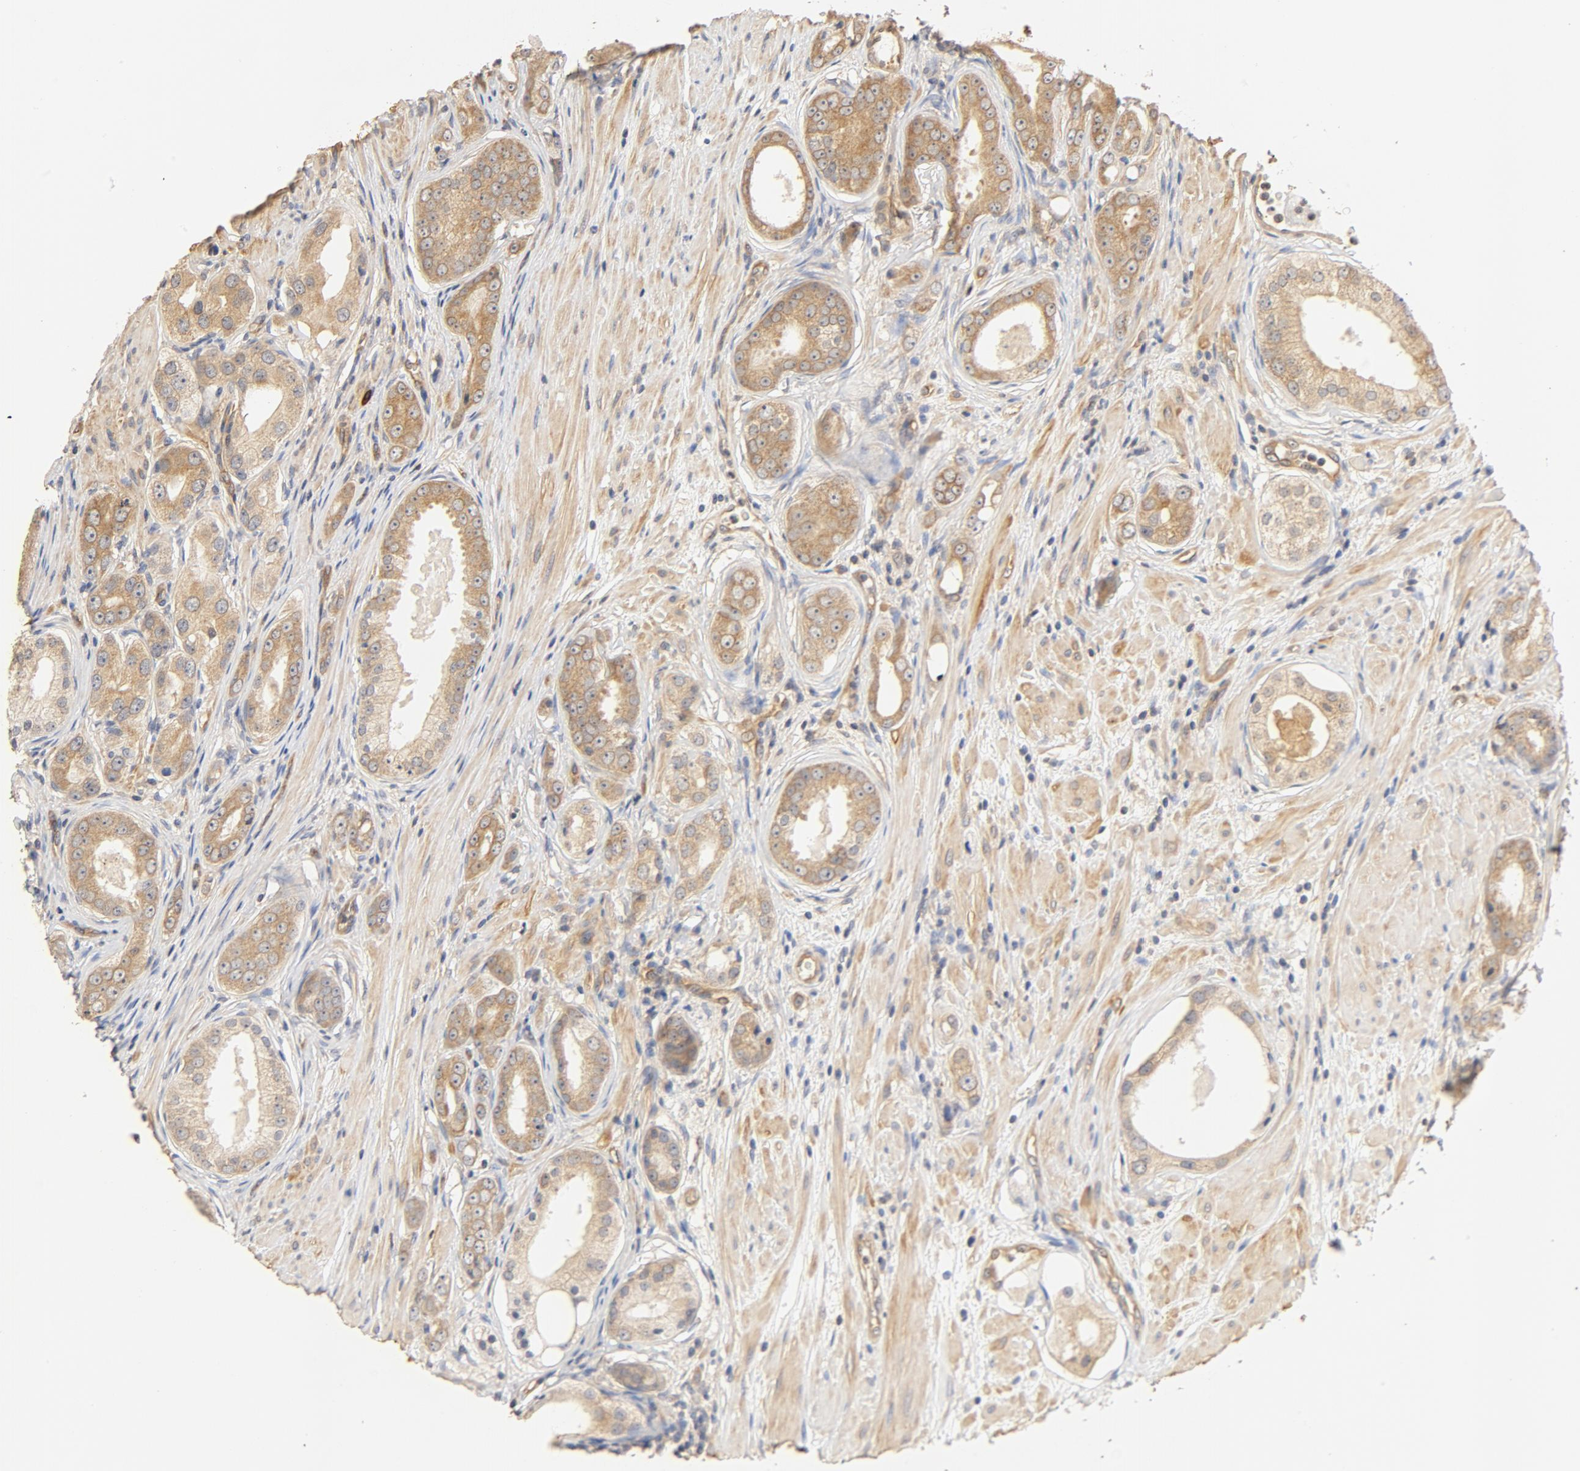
{"staining": {"intensity": "moderate", "quantity": ">75%", "location": "cytoplasmic/membranous"}, "tissue": "prostate cancer", "cell_type": "Tumor cells", "image_type": "cancer", "snomed": [{"axis": "morphology", "description": "Adenocarcinoma, Medium grade"}, {"axis": "topography", "description": "Prostate"}], "caption": "Human prostate cancer stained with a protein marker reveals moderate staining in tumor cells.", "gene": "UBE2J1", "patient": {"sex": "male", "age": 53}}